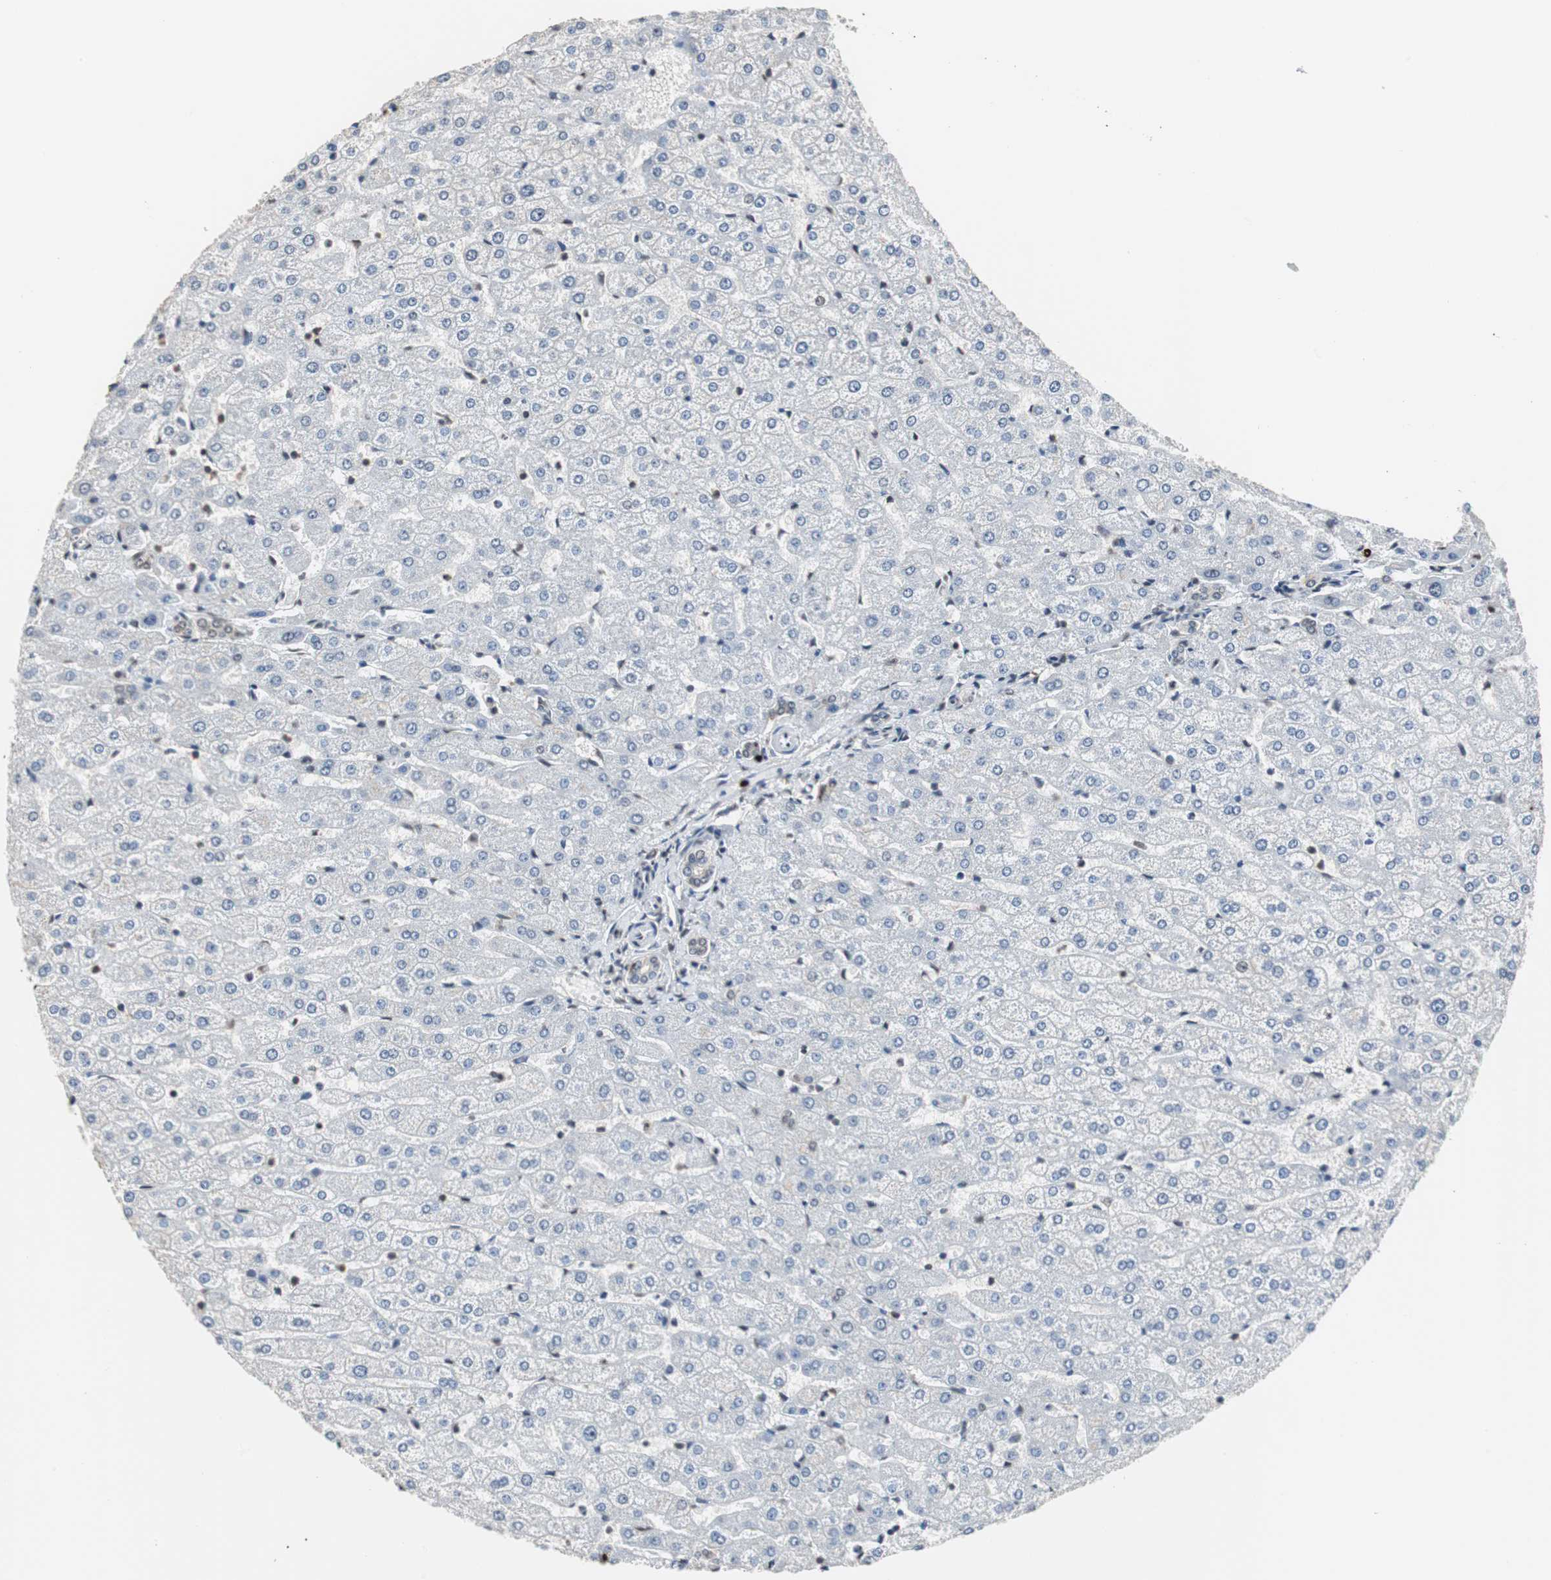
{"staining": {"intensity": "weak", "quantity": ">75%", "location": "cytoplasmic/membranous"}, "tissue": "liver", "cell_type": "Cholangiocytes", "image_type": "normal", "snomed": [{"axis": "morphology", "description": "Normal tissue, NOS"}, {"axis": "morphology", "description": "Fibrosis, NOS"}, {"axis": "topography", "description": "Liver"}], "caption": "The image demonstrates staining of benign liver, revealing weak cytoplasmic/membranous protein staining (brown color) within cholangiocytes.", "gene": "TOP2A", "patient": {"sex": "female", "age": 29}}